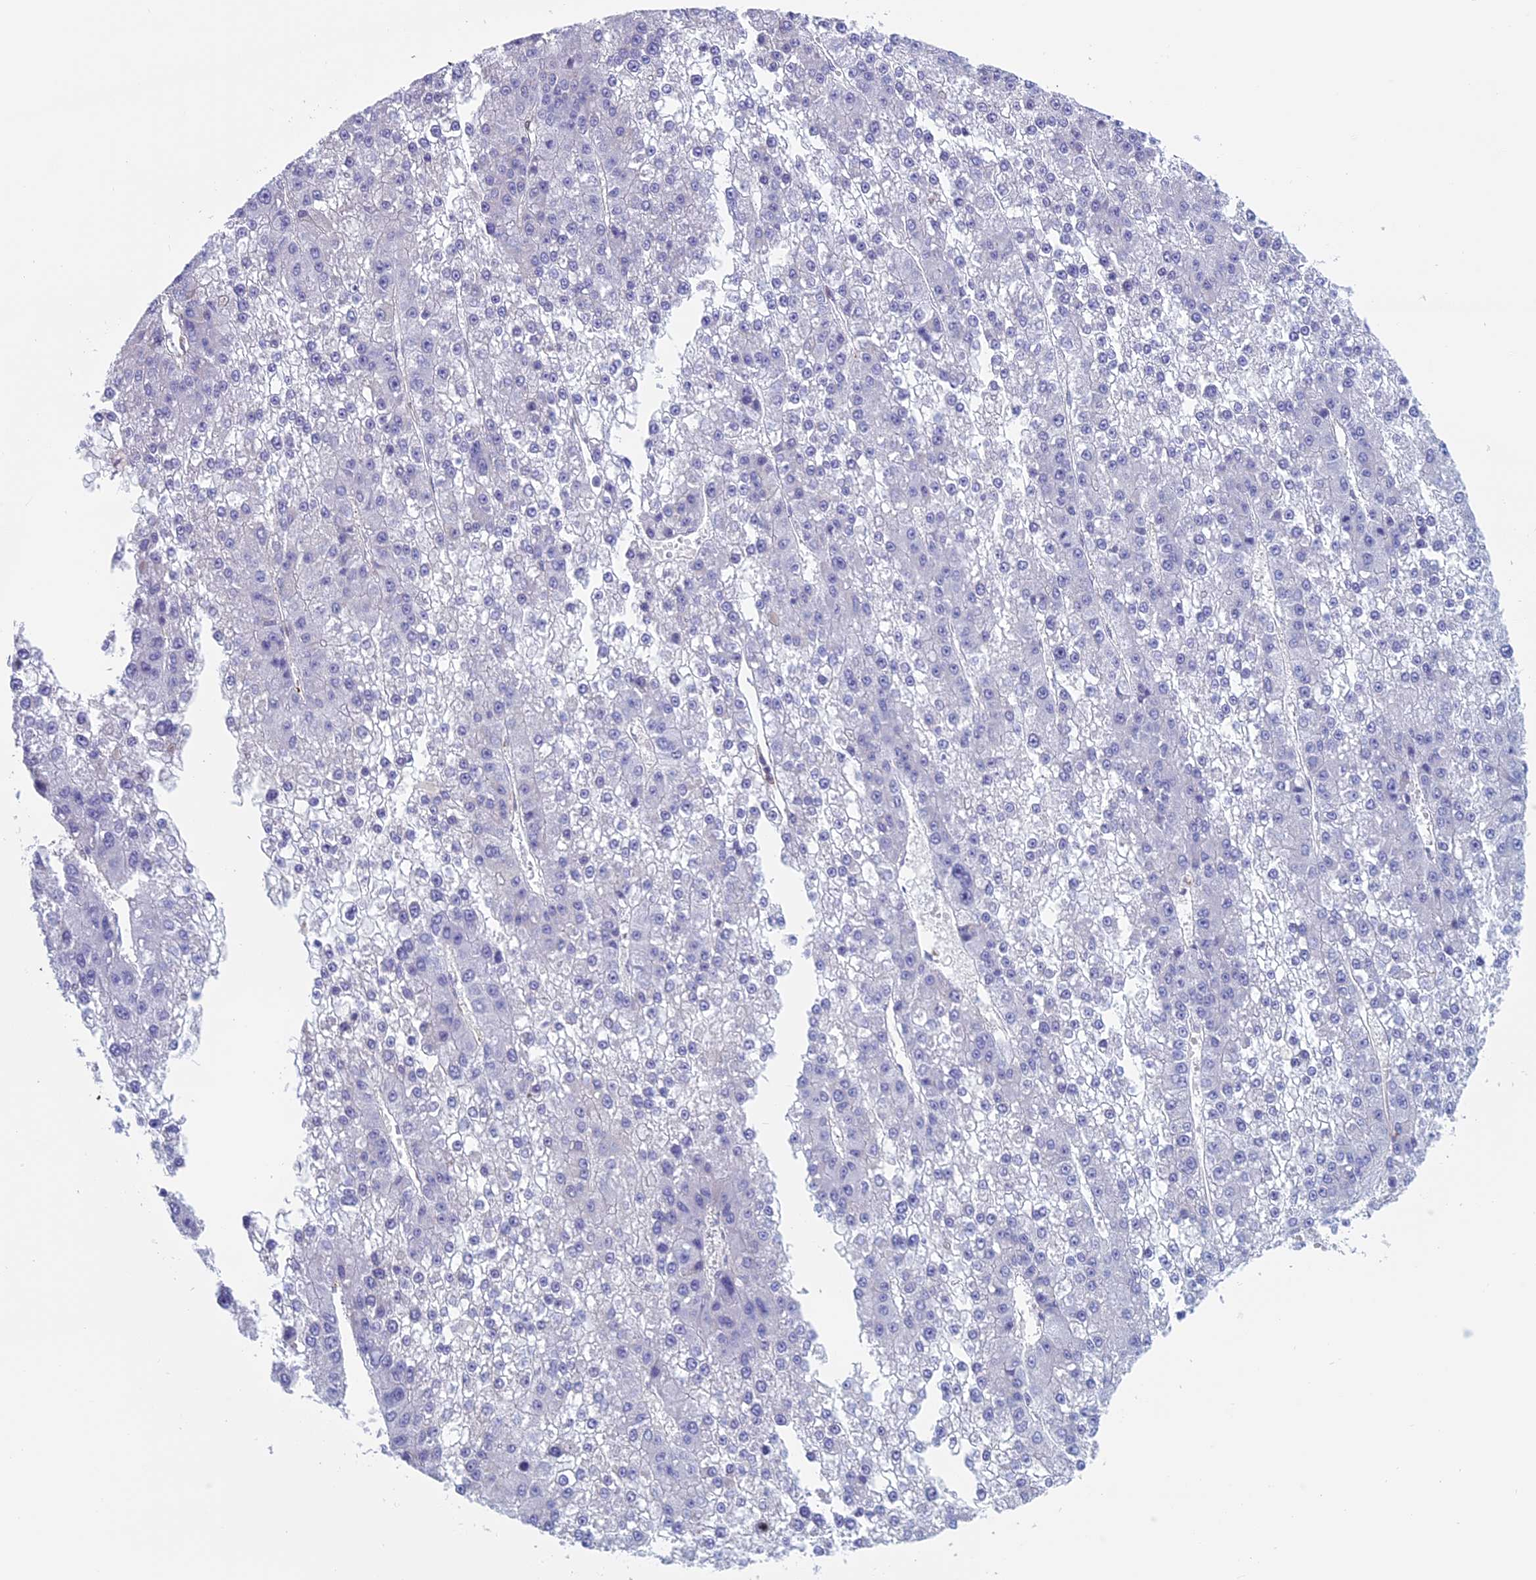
{"staining": {"intensity": "negative", "quantity": "none", "location": "none"}, "tissue": "liver cancer", "cell_type": "Tumor cells", "image_type": "cancer", "snomed": [{"axis": "morphology", "description": "Carcinoma, Hepatocellular, NOS"}, {"axis": "topography", "description": "Liver"}], "caption": "A high-resolution image shows immunohistochemistry staining of liver cancer (hepatocellular carcinoma), which reveals no significant expression in tumor cells. Nuclei are stained in blue.", "gene": "ANGPTL2", "patient": {"sex": "female", "age": 73}}